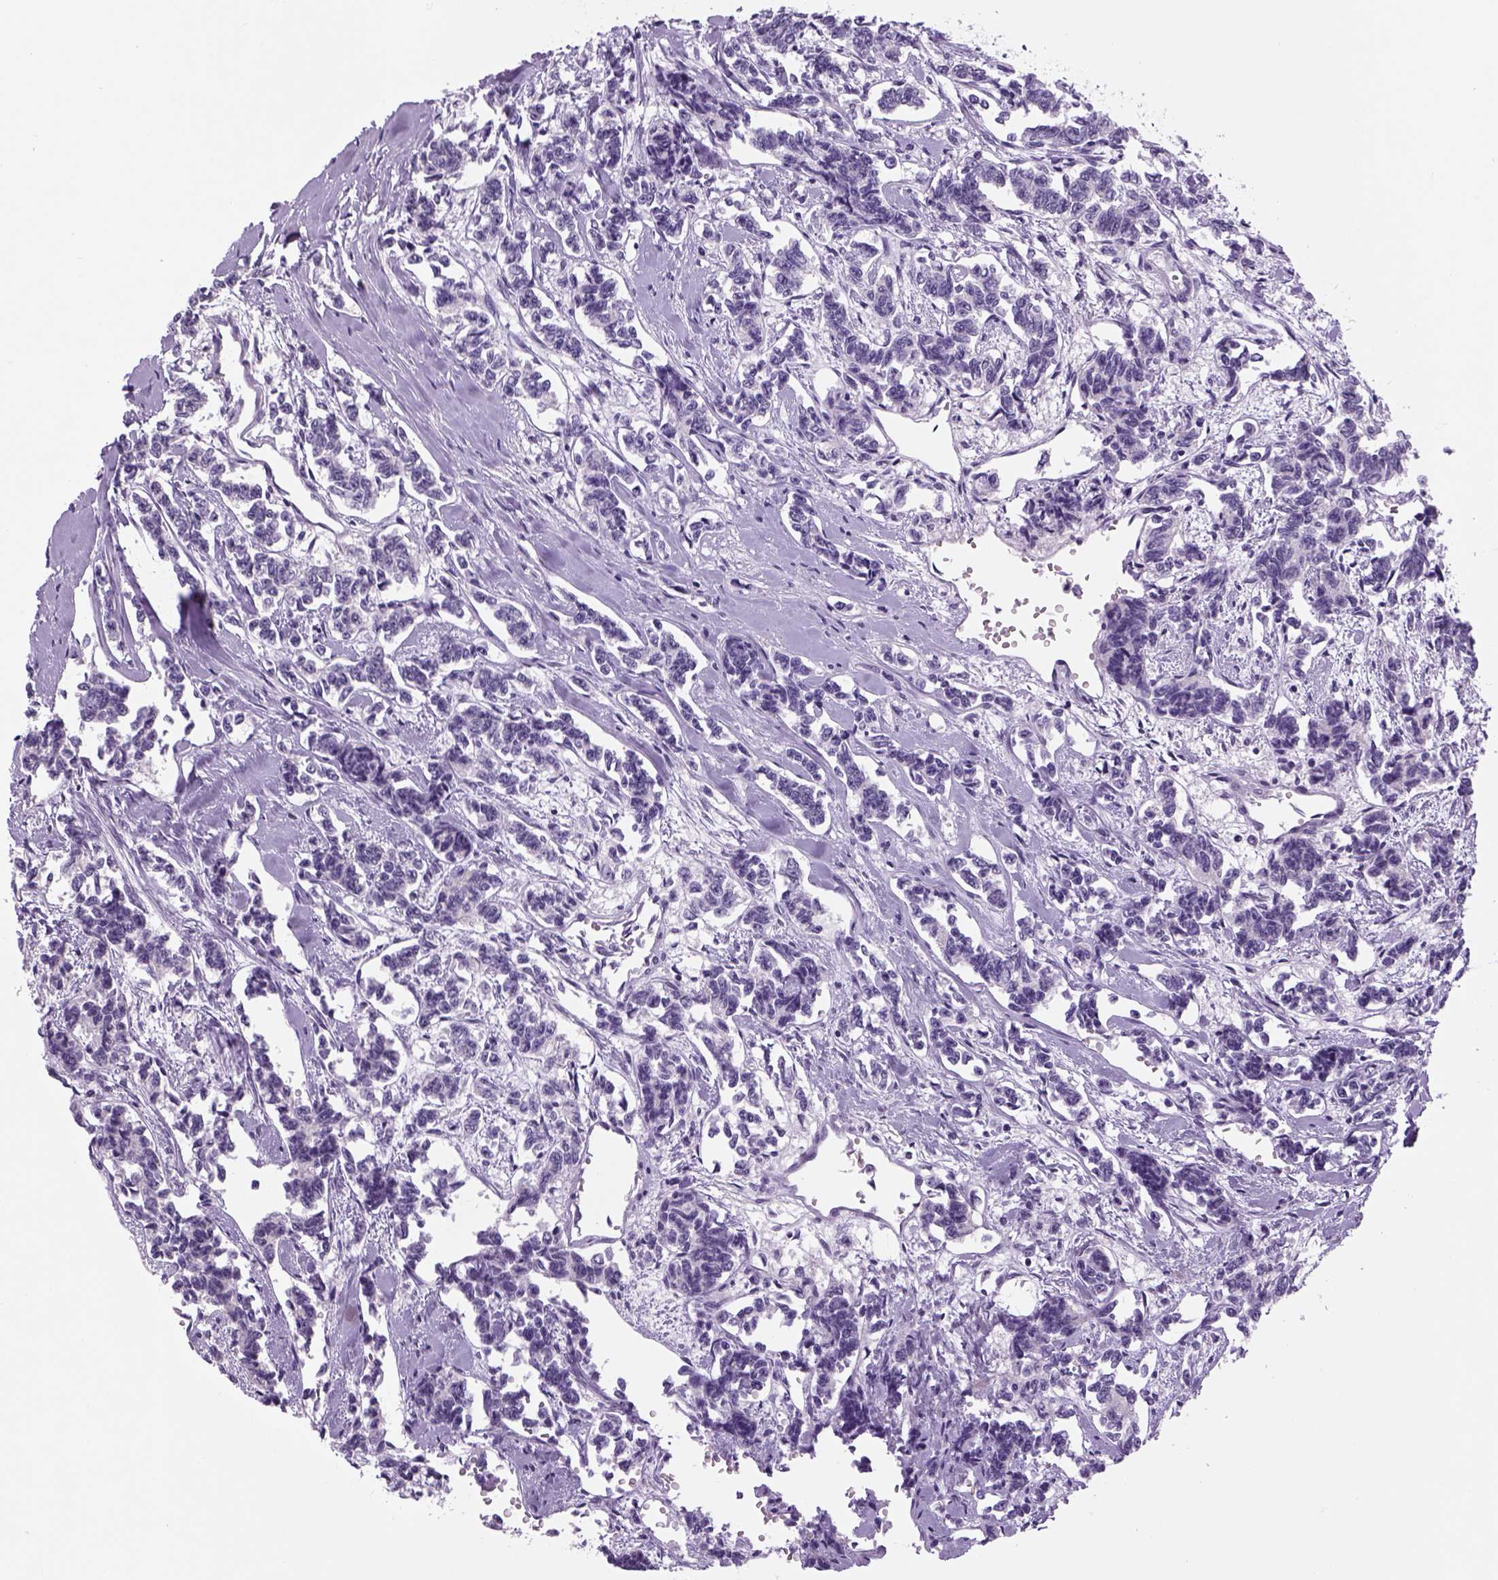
{"staining": {"intensity": "negative", "quantity": "none", "location": "none"}, "tissue": "carcinoid", "cell_type": "Tumor cells", "image_type": "cancer", "snomed": [{"axis": "morphology", "description": "Carcinoid, malignant, NOS"}, {"axis": "topography", "description": "Kidney"}], "caption": "High power microscopy image of an immunohistochemistry (IHC) histopathology image of carcinoid (malignant), revealing no significant expression in tumor cells.", "gene": "DBH", "patient": {"sex": "female", "age": 41}}